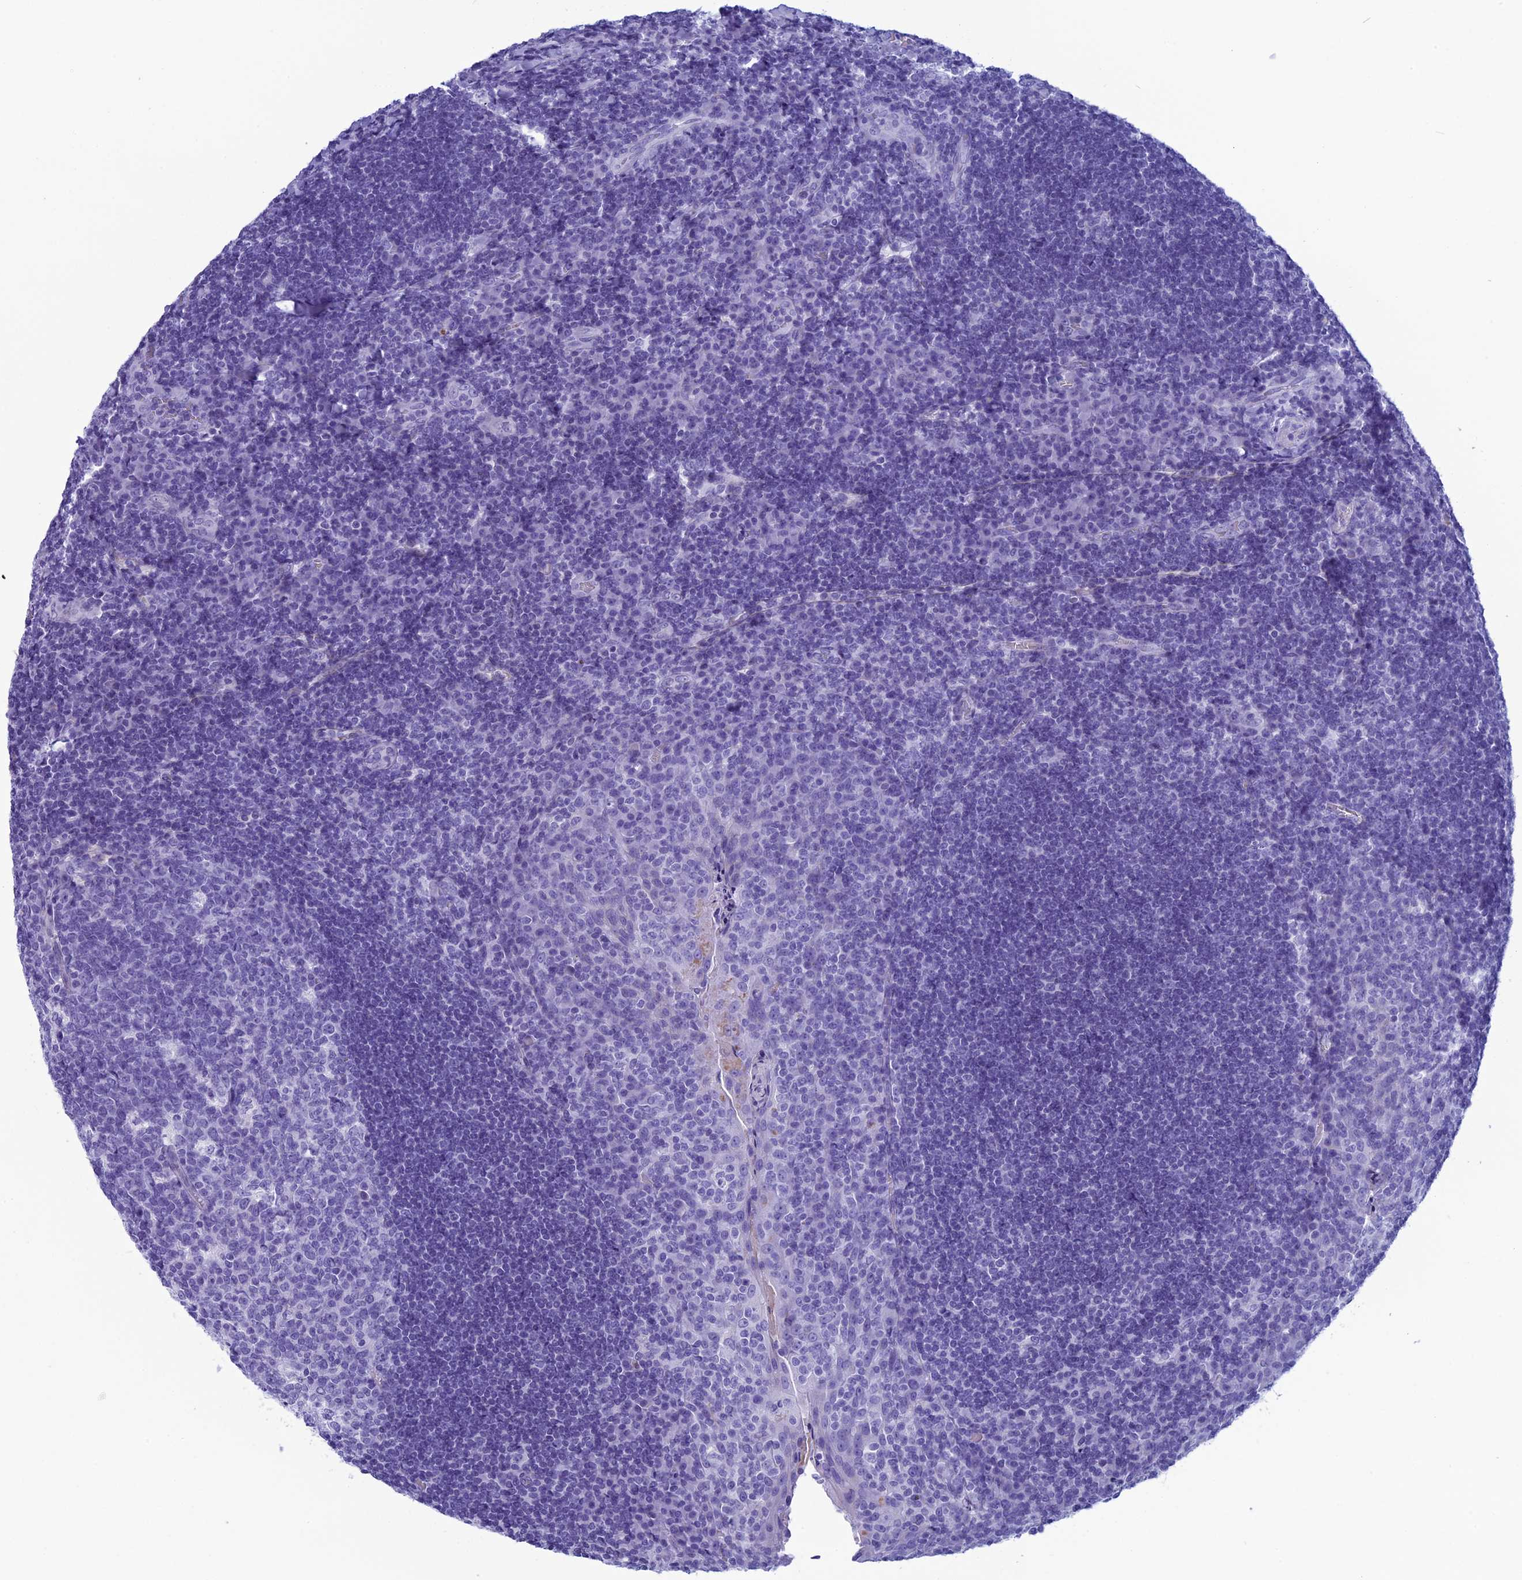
{"staining": {"intensity": "negative", "quantity": "none", "location": "none"}, "tissue": "tonsil", "cell_type": "Germinal center cells", "image_type": "normal", "snomed": [{"axis": "morphology", "description": "Normal tissue, NOS"}, {"axis": "topography", "description": "Tonsil"}], "caption": "Germinal center cells show no significant protein expression in normal tonsil. Nuclei are stained in blue.", "gene": "FAM169A", "patient": {"sex": "male", "age": 17}}